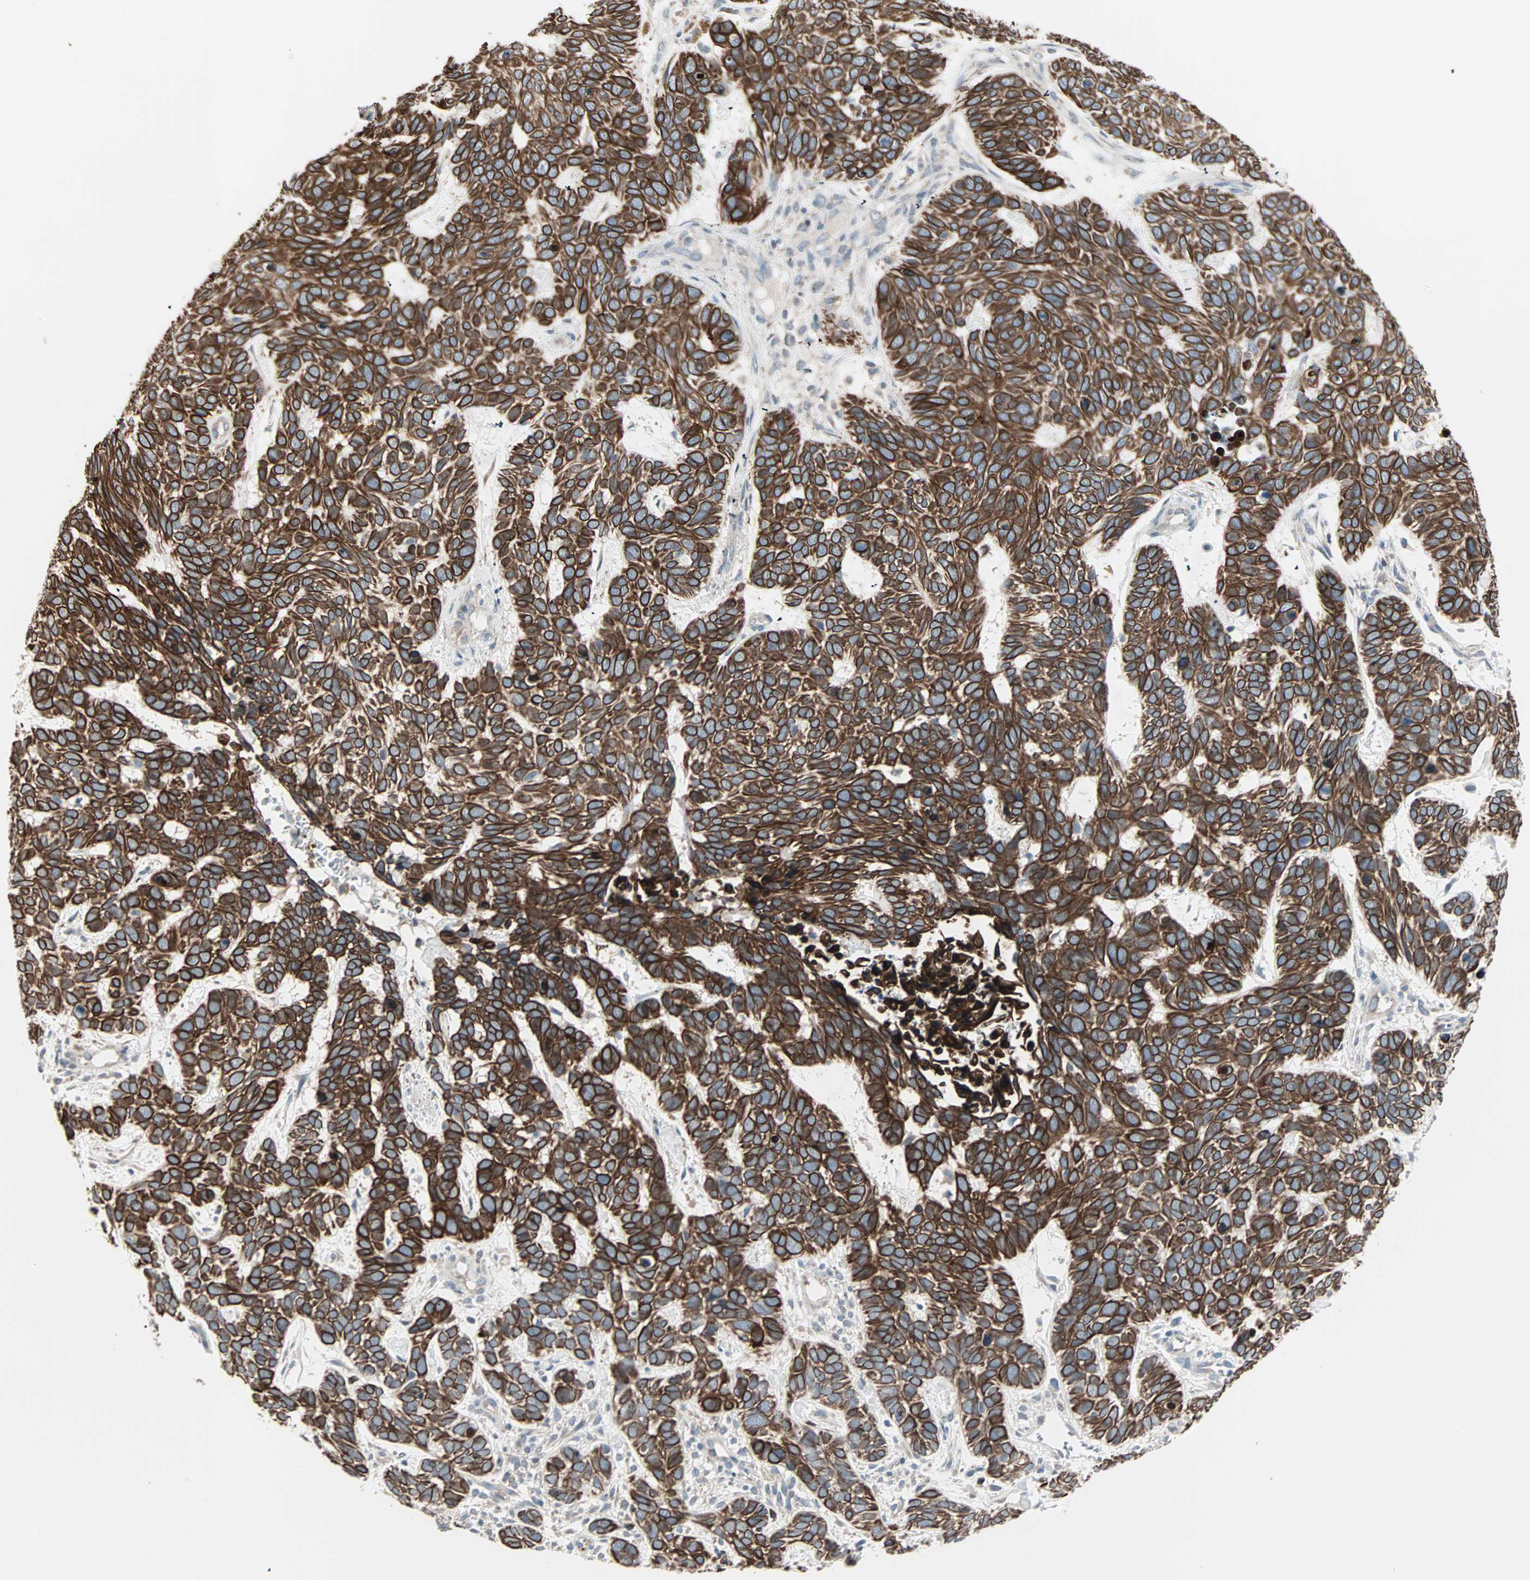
{"staining": {"intensity": "strong", "quantity": ">75%", "location": "cytoplasmic/membranous"}, "tissue": "skin cancer", "cell_type": "Tumor cells", "image_type": "cancer", "snomed": [{"axis": "morphology", "description": "Basal cell carcinoma"}, {"axis": "topography", "description": "Skin"}], "caption": "An immunohistochemistry micrograph of neoplastic tissue is shown. Protein staining in brown highlights strong cytoplasmic/membranous positivity in skin cancer (basal cell carcinoma) within tumor cells.", "gene": "ZFP36", "patient": {"sex": "male", "age": 87}}